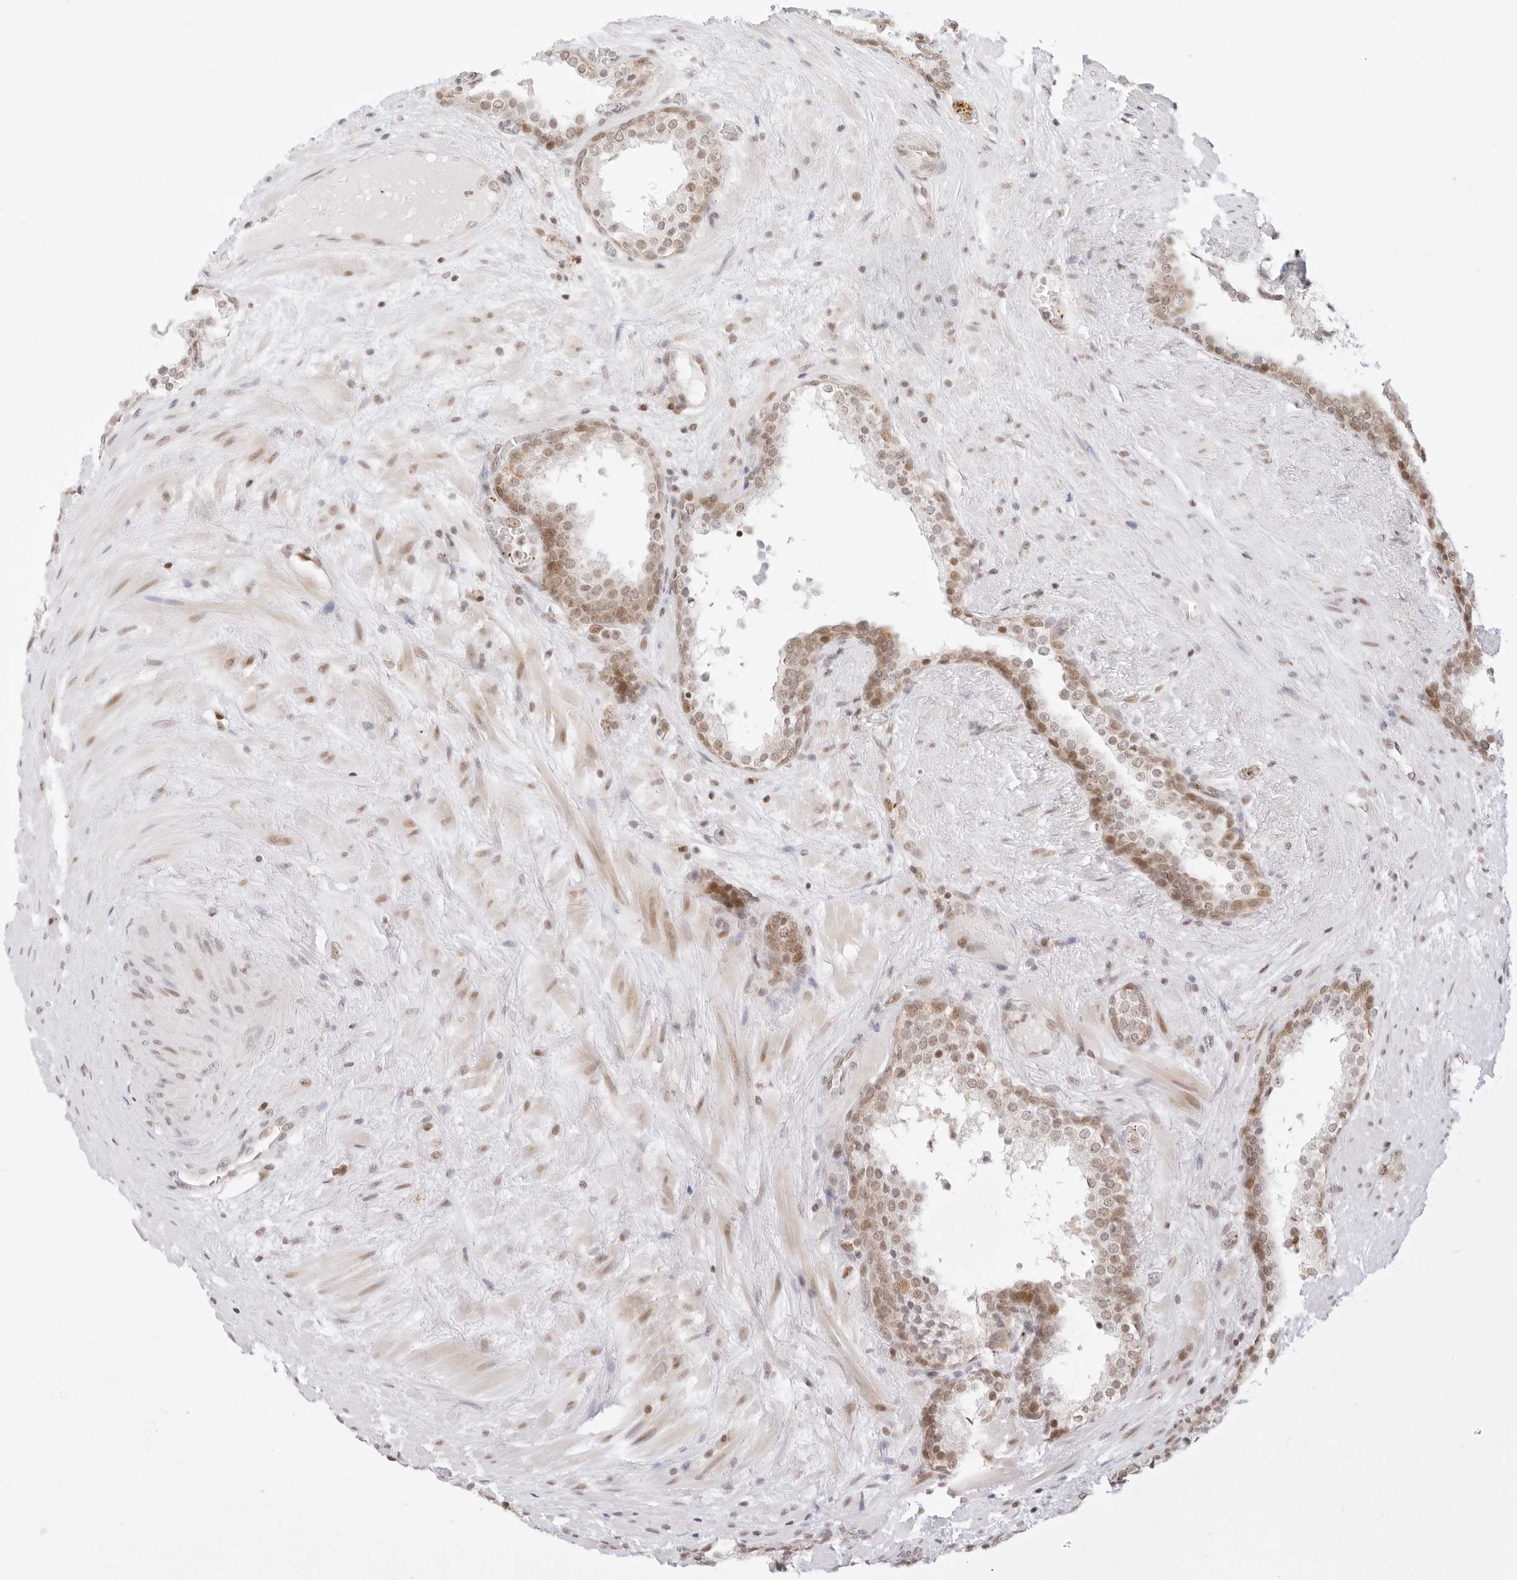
{"staining": {"intensity": "moderate", "quantity": "25%-75%", "location": "nuclear"}, "tissue": "prostate cancer", "cell_type": "Tumor cells", "image_type": "cancer", "snomed": [{"axis": "morphology", "description": "Adenocarcinoma, High grade"}, {"axis": "topography", "description": "Prostate"}], "caption": "Moderate nuclear staining is seen in approximately 25%-75% of tumor cells in high-grade adenocarcinoma (prostate).", "gene": "GNAS", "patient": {"sex": "male", "age": 56}}